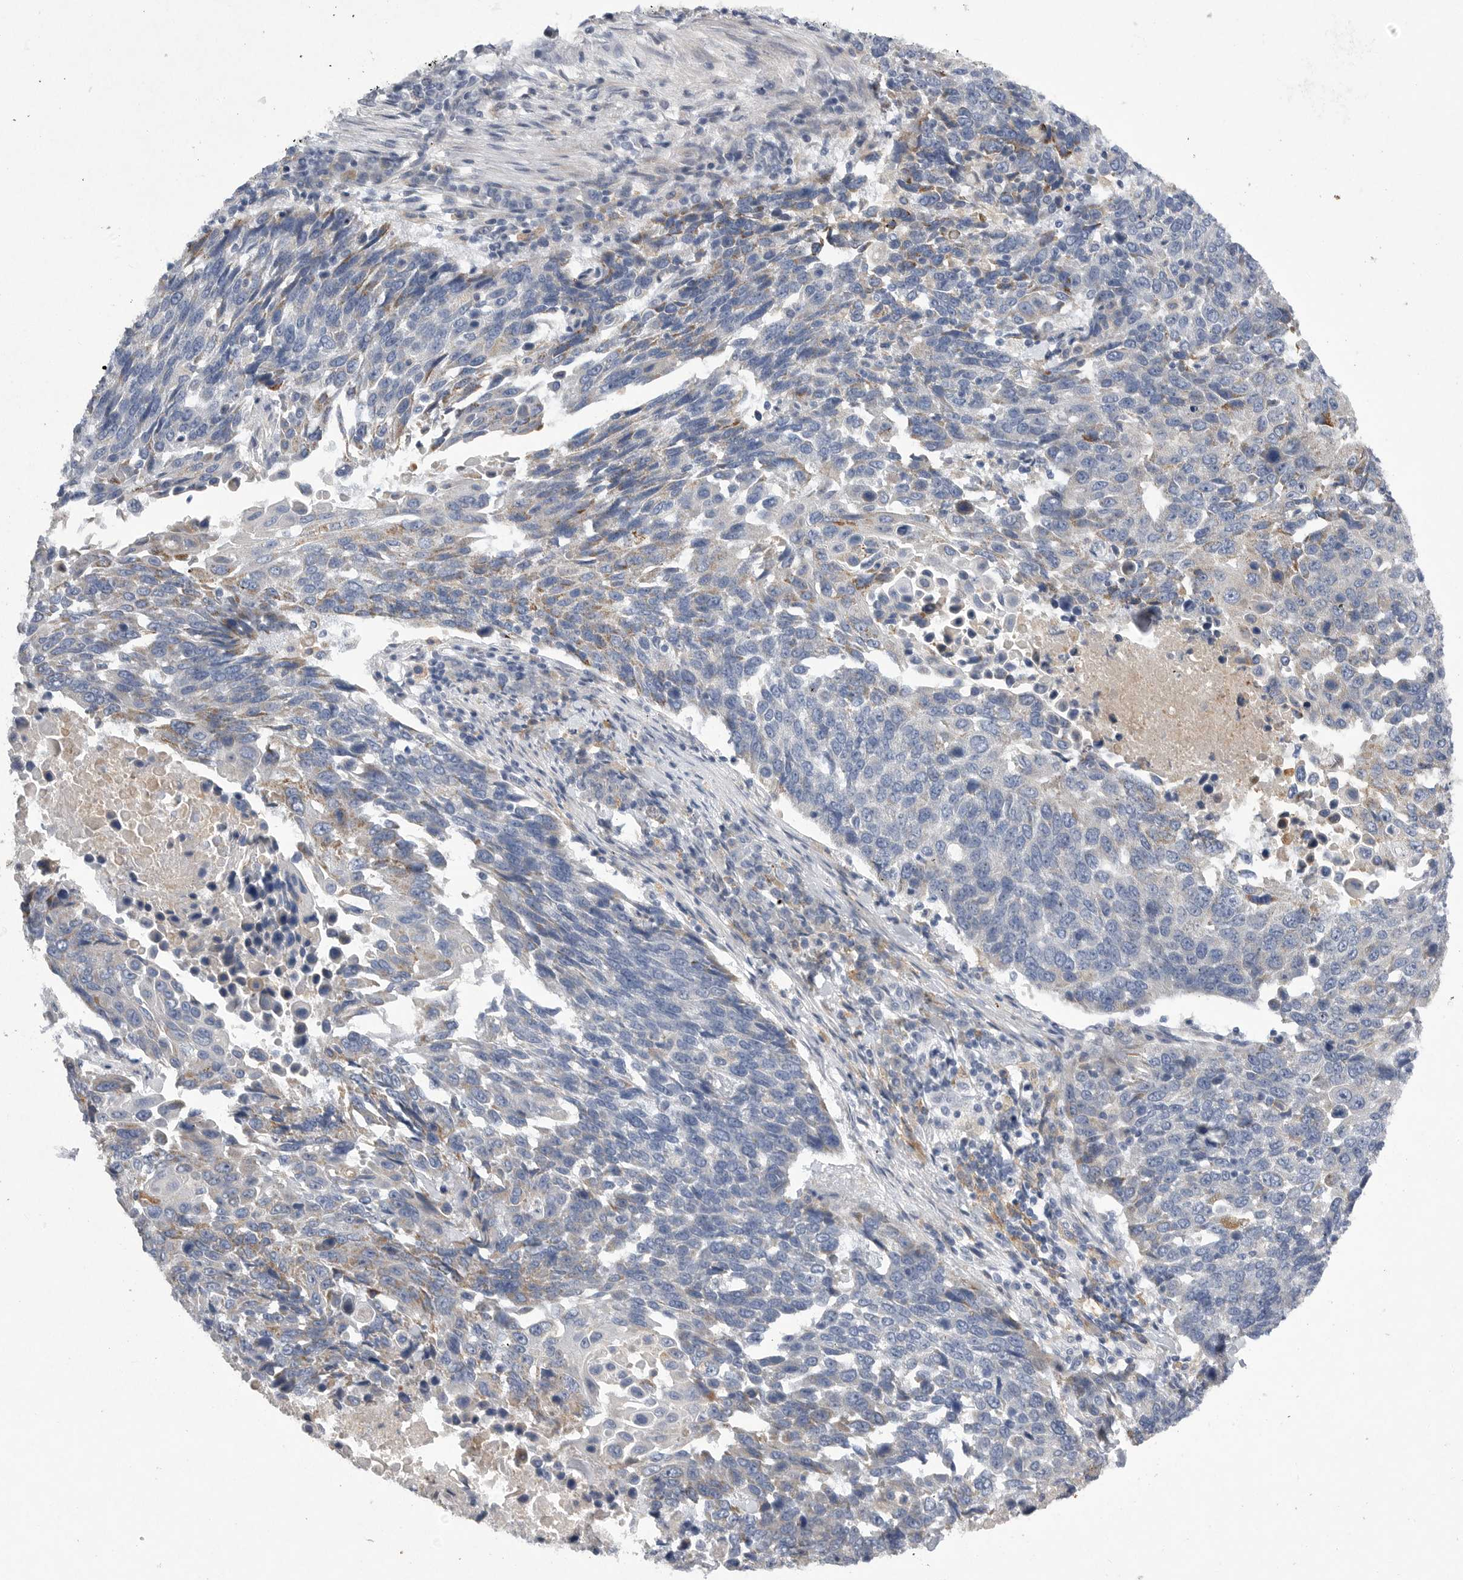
{"staining": {"intensity": "moderate", "quantity": "<25%", "location": "cytoplasmic/membranous"}, "tissue": "lung cancer", "cell_type": "Tumor cells", "image_type": "cancer", "snomed": [{"axis": "morphology", "description": "Squamous cell carcinoma, NOS"}, {"axis": "topography", "description": "Lung"}], "caption": "Lung squamous cell carcinoma stained with a protein marker shows moderate staining in tumor cells.", "gene": "EDEM3", "patient": {"sex": "male", "age": 66}}